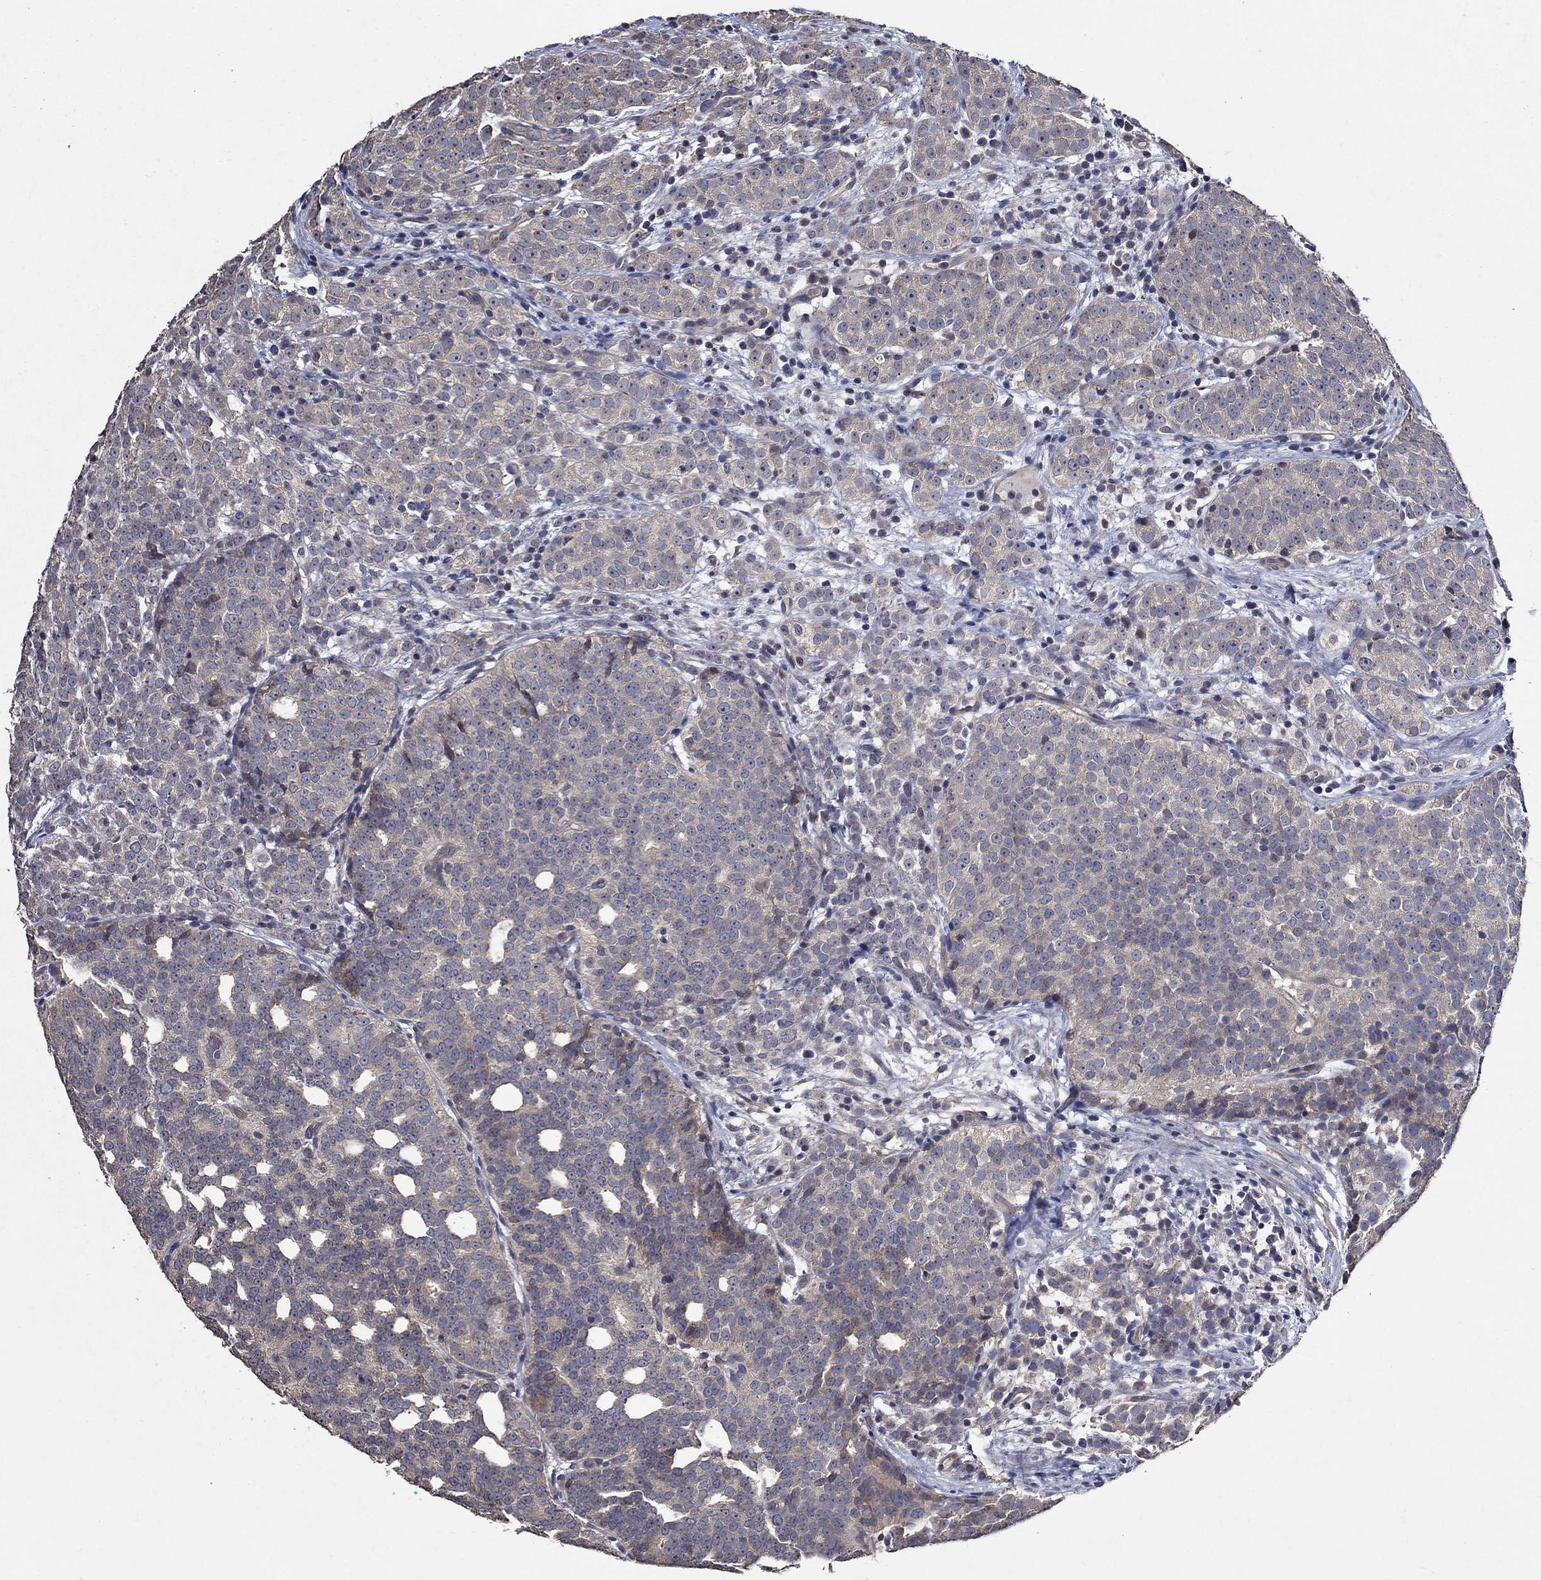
{"staining": {"intensity": "weak", "quantity": "<25%", "location": "cytoplasmic/membranous"}, "tissue": "prostate cancer", "cell_type": "Tumor cells", "image_type": "cancer", "snomed": [{"axis": "morphology", "description": "Adenocarcinoma, High grade"}, {"axis": "topography", "description": "Prostate"}], "caption": "Tumor cells are negative for brown protein staining in adenocarcinoma (high-grade) (prostate). (IHC, brightfield microscopy, high magnification).", "gene": "HAP1", "patient": {"sex": "male", "age": 53}}